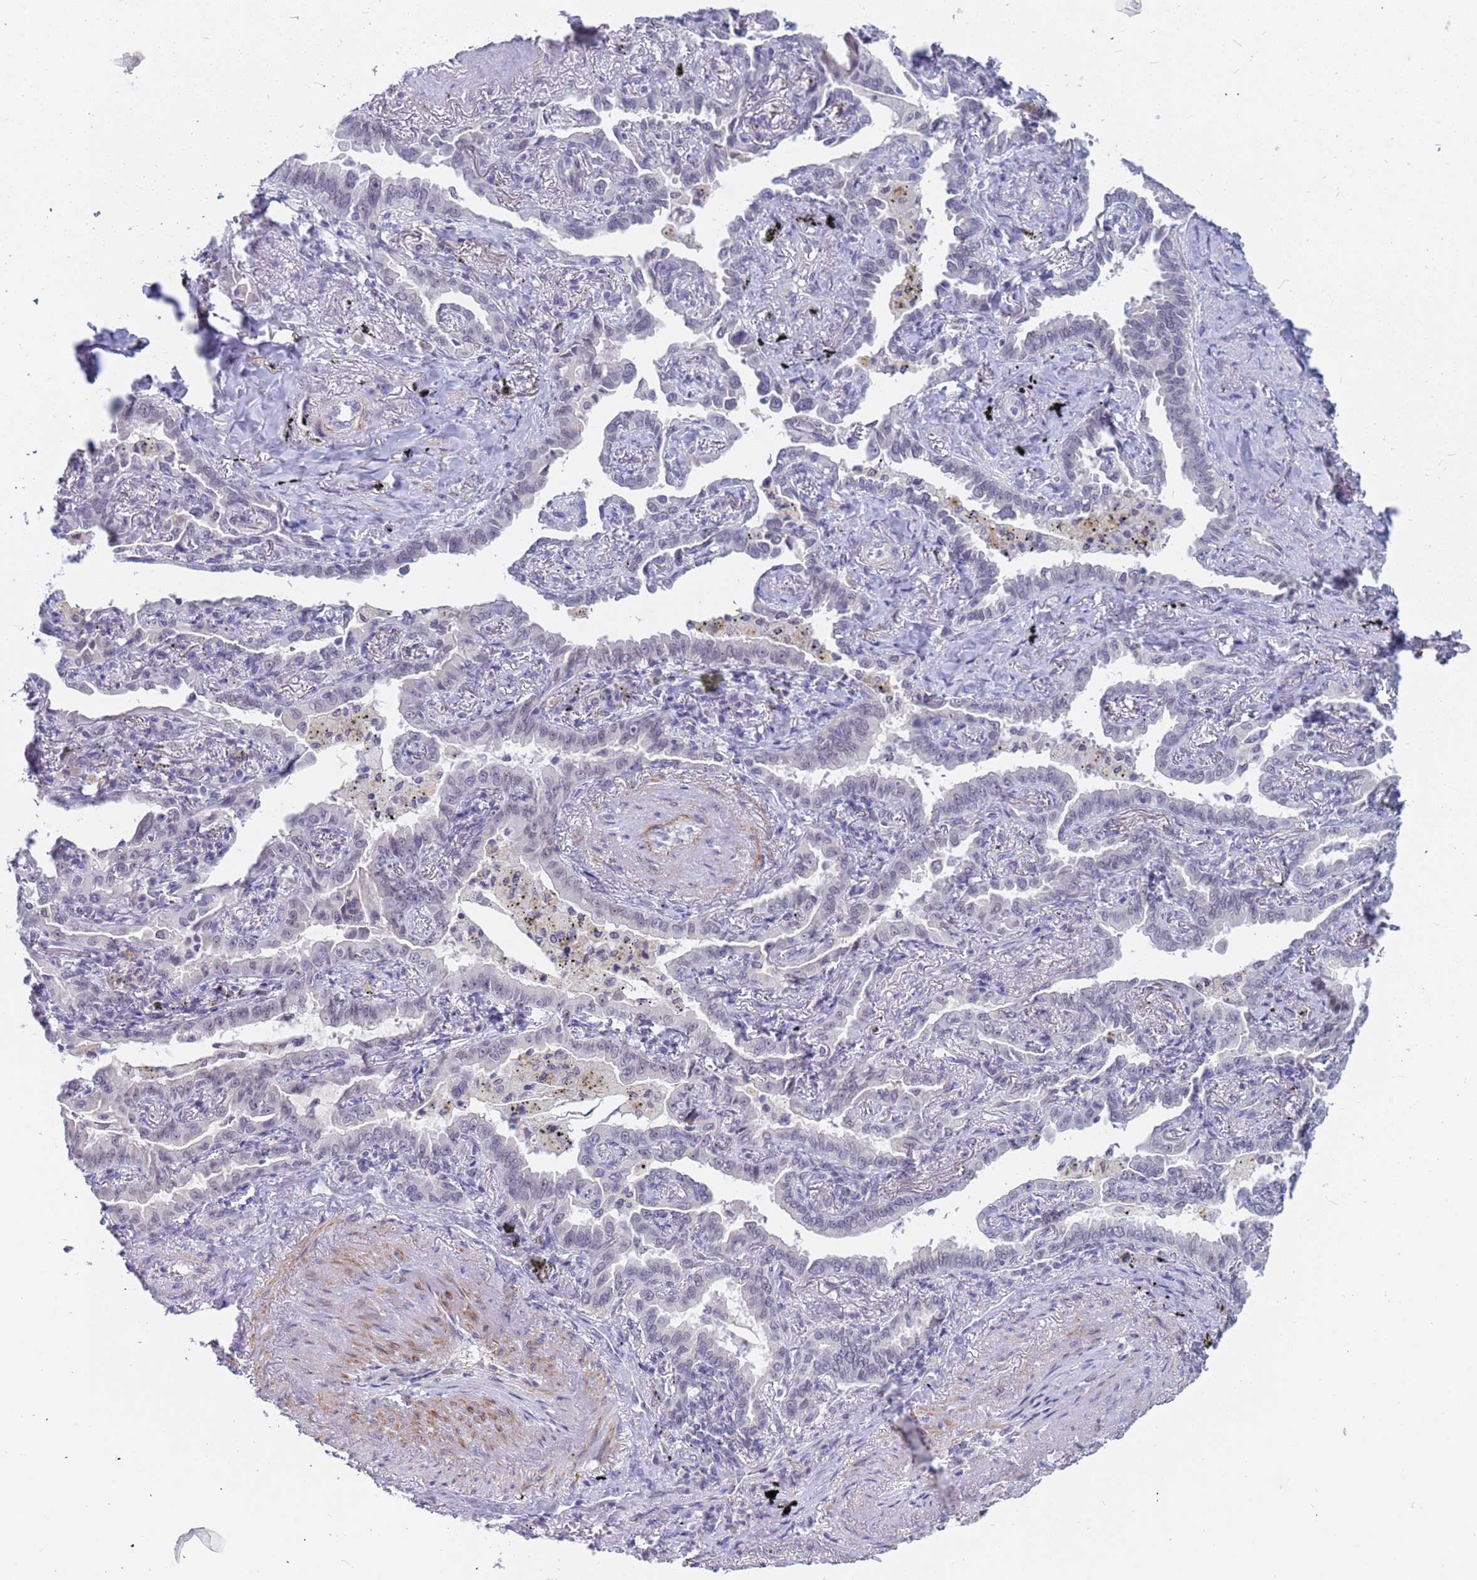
{"staining": {"intensity": "negative", "quantity": "none", "location": "none"}, "tissue": "lung cancer", "cell_type": "Tumor cells", "image_type": "cancer", "snomed": [{"axis": "morphology", "description": "Adenocarcinoma, NOS"}, {"axis": "topography", "description": "Lung"}], "caption": "Image shows no significant protein expression in tumor cells of lung cancer.", "gene": "CXorf65", "patient": {"sex": "male", "age": 67}}